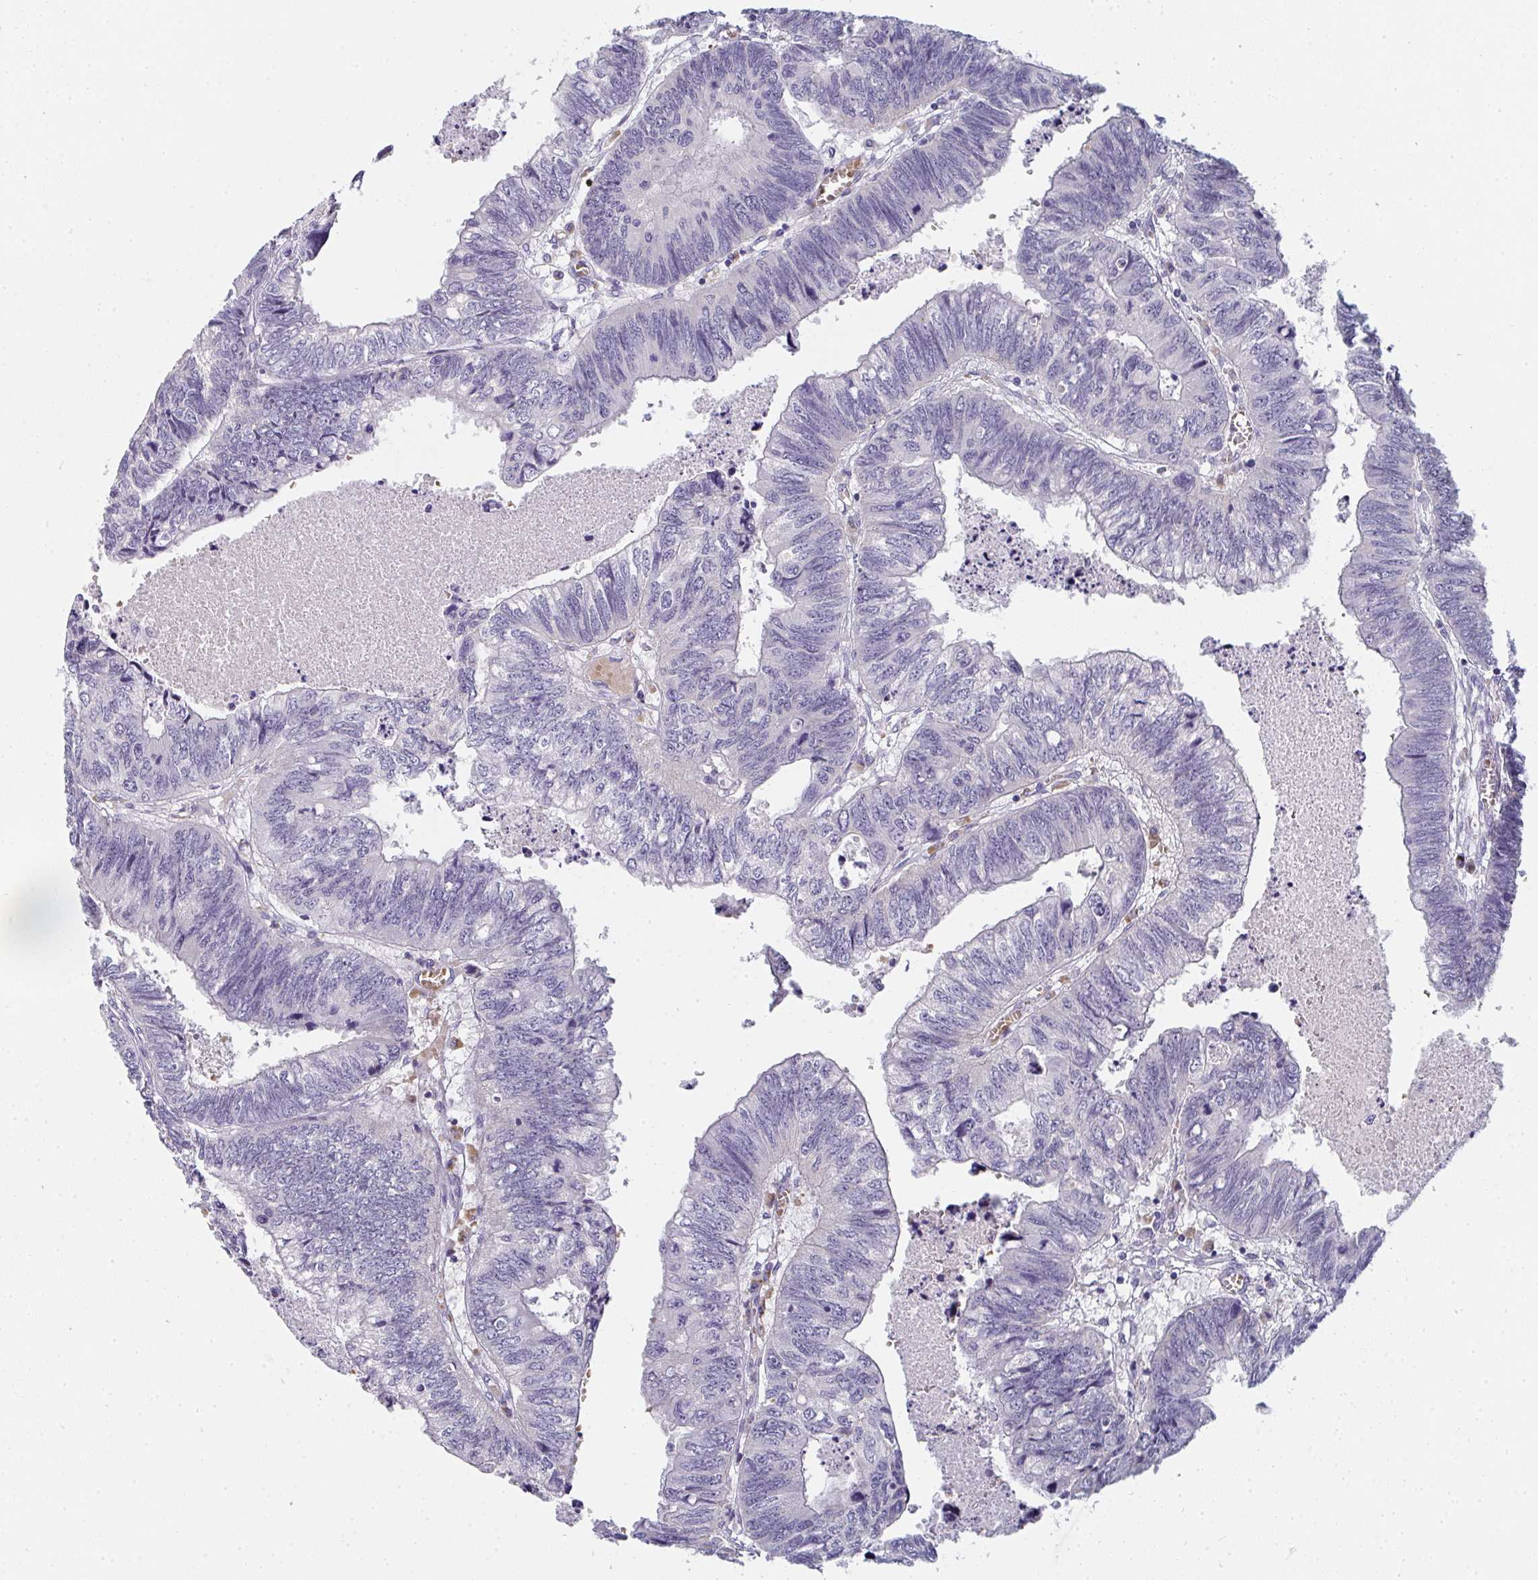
{"staining": {"intensity": "negative", "quantity": "none", "location": "none"}, "tissue": "colorectal cancer", "cell_type": "Tumor cells", "image_type": "cancer", "snomed": [{"axis": "morphology", "description": "Adenocarcinoma, NOS"}, {"axis": "topography", "description": "Colon"}], "caption": "This is an immunohistochemistry micrograph of colorectal cancer (adenocarcinoma). There is no staining in tumor cells.", "gene": "SHB", "patient": {"sex": "male", "age": 62}}